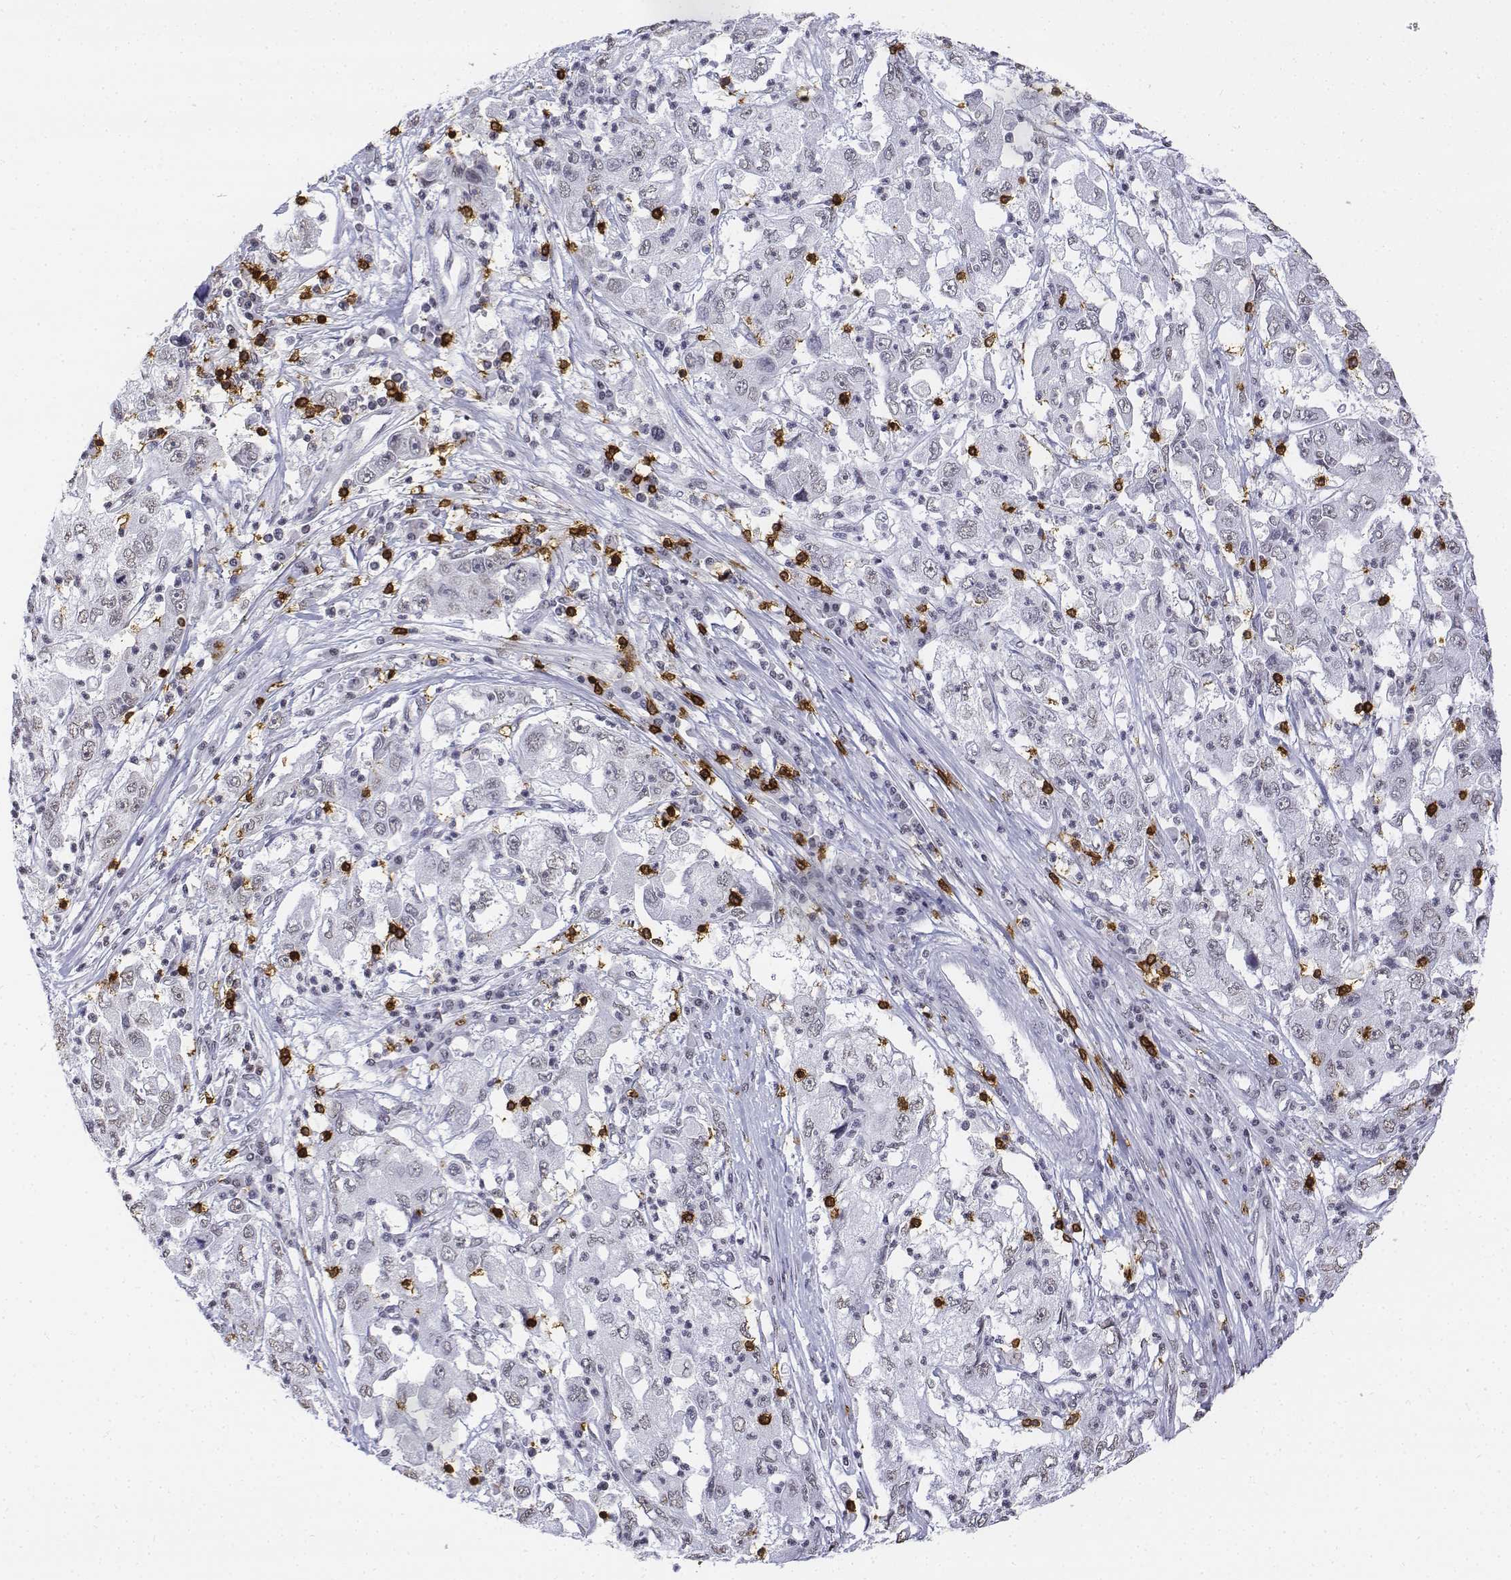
{"staining": {"intensity": "negative", "quantity": "none", "location": "none"}, "tissue": "cervical cancer", "cell_type": "Tumor cells", "image_type": "cancer", "snomed": [{"axis": "morphology", "description": "Squamous cell carcinoma, NOS"}, {"axis": "topography", "description": "Cervix"}], "caption": "IHC micrograph of cervical cancer stained for a protein (brown), which reveals no expression in tumor cells. (DAB (3,3'-diaminobenzidine) immunohistochemistry (IHC) visualized using brightfield microscopy, high magnification).", "gene": "CD3E", "patient": {"sex": "female", "age": 36}}